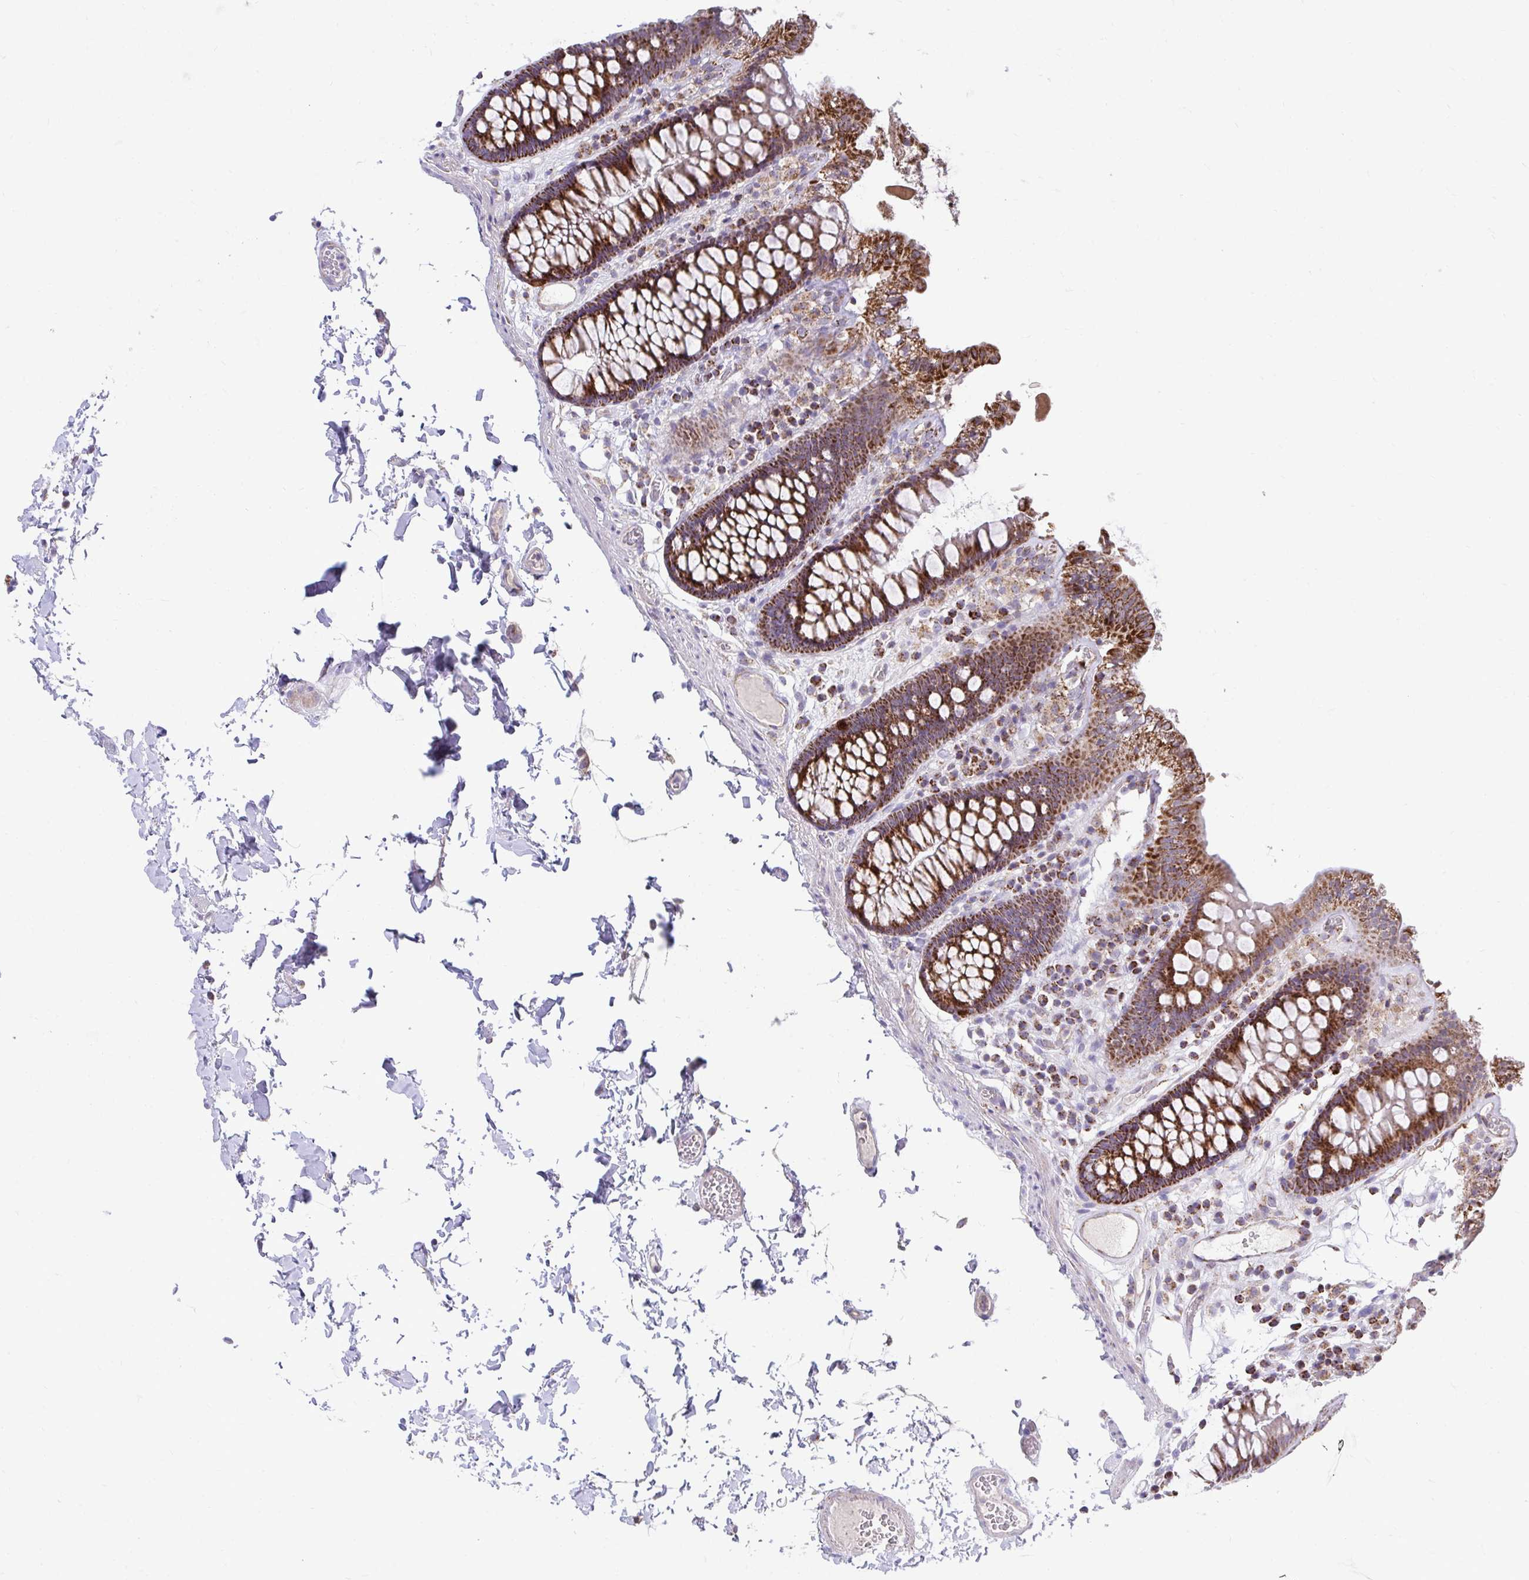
{"staining": {"intensity": "weak", "quantity": ">75%", "location": "cytoplasmic/membranous"}, "tissue": "colon", "cell_type": "Endothelial cells", "image_type": "normal", "snomed": [{"axis": "morphology", "description": "Normal tissue, NOS"}, {"axis": "topography", "description": "Colon"}, {"axis": "topography", "description": "Peripheral nerve tissue"}], "caption": "Immunohistochemistry (DAB) staining of benign colon exhibits weak cytoplasmic/membranous protein staining in approximately >75% of endothelial cells.", "gene": "PRRG3", "patient": {"sex": "male", "age": 84}}